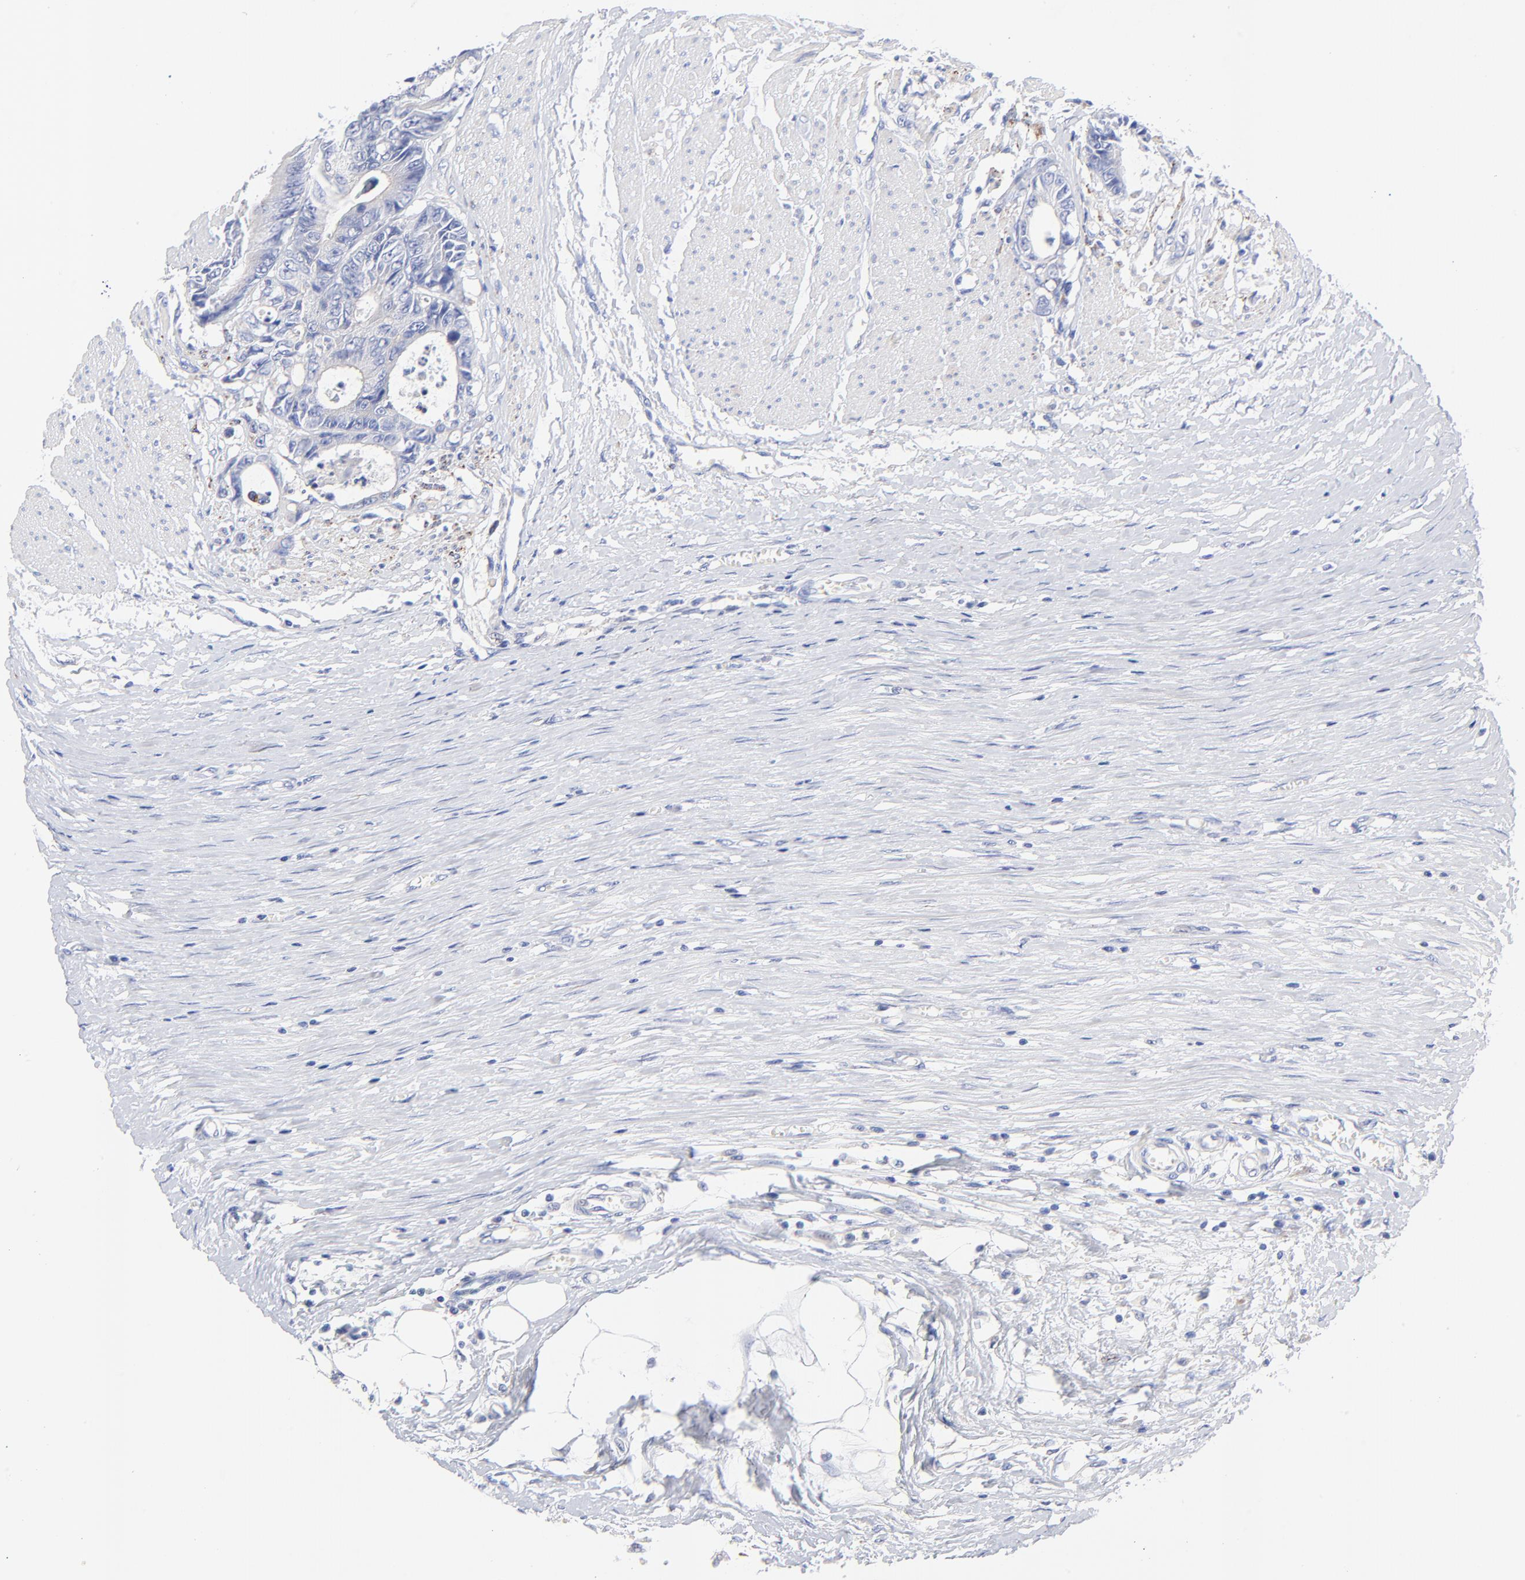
{"staining": {"intensity": "weak", "quantity": "<25%", "location": "cytoplasmic/membranous"}, "tissue": "colorectal cancer", "cell_type": "Tumor cells", "image_type": "cancer", "snomed": [{"axis": "morphology", "description": "Adenocarcinoma, NOS"}, {"axis": "topography", "description": "Rectum"}], "caption": "A high-resolution micrograph shows immunohistochemistry (IHC) staining of colorectal cancer (adenocarcinoma), which exhibits no significant staining in tumor cells.", "gene": "FBXO10", "patient": {"sex": "female", "age": 98}}